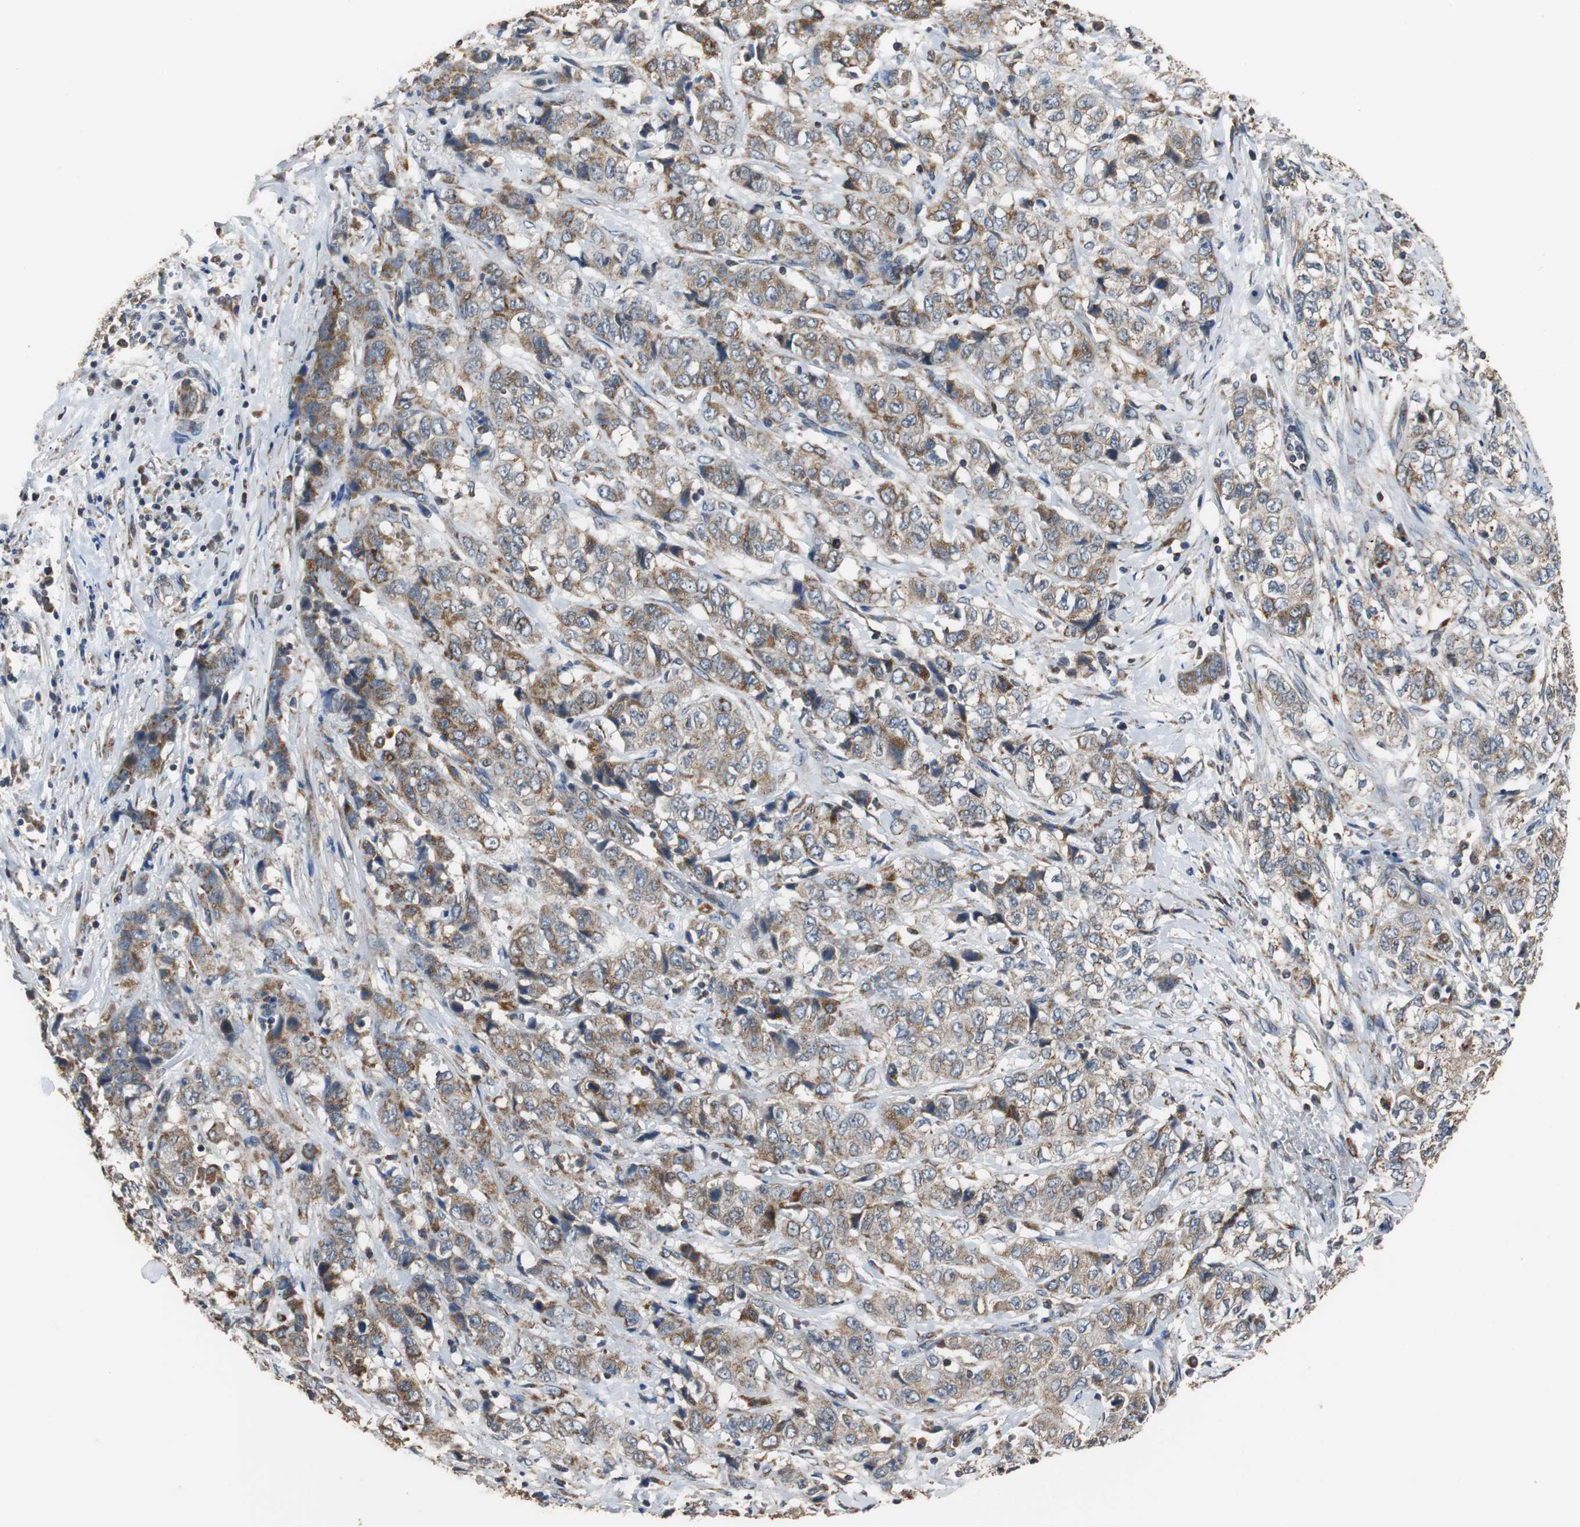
{"staining": {"intensity": "moderate", "quantity": ">75%", "location": "cytoplasmic/membranous"}, "tissue": "stomach cancer", "cell_type": "Tumor cells", "image_type": "cancer", "snomed": [{"axis": "morphology", "description": "Adenocarcinoma, NOS"}, {"axis": "topography", "description": "Stomach"}], "caption": "A histopathology image of human stomach cancer stained for a protein reveals moderate cytoplasmic/membranous brown staining in tumor cells.", "gene": "HMGCL", "patient": {"sex": "male", "age": 48}}